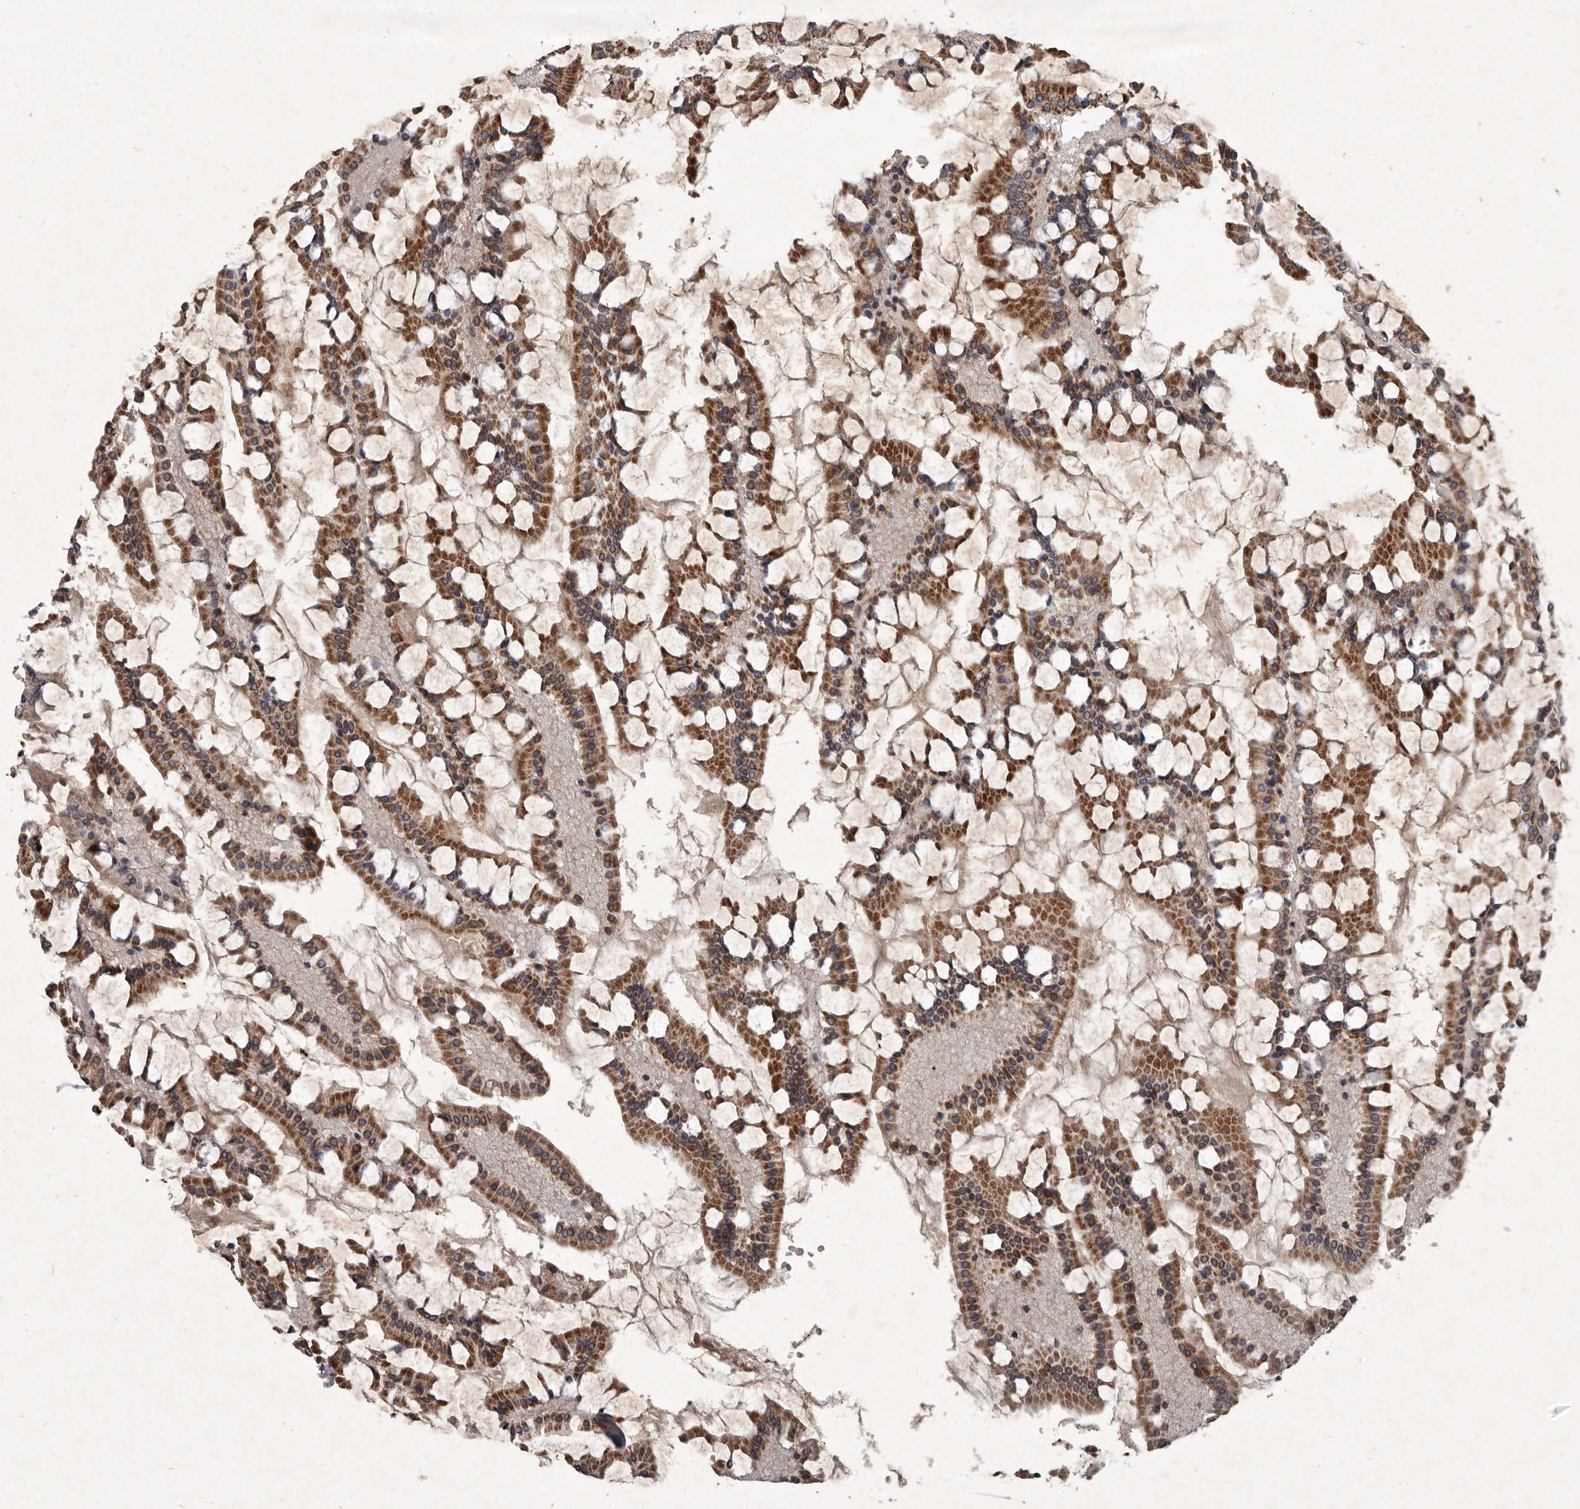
{"staining": {"intensity": "strong", "quantity": ">75%", "location": "cytoplasmic/membranous"}, "tissue": "small intestine", "cell_type": "Glandular cells", "image_type": "normal", "snomed": [{"axis": "morphology", "description": "Normal tissue, NOS"}, {"axis": "topography", "description": "Small intestine"}], "caption": "Immunohistochemistry micrograph of benign human small intestine stained for a protein (brown), which exhibits high levels of strong cytoplasmic/membranous staining in approximately >75% of glandular cells.", "gene": "MRPS15", "patient": {"sex": "male", "age": 41}}